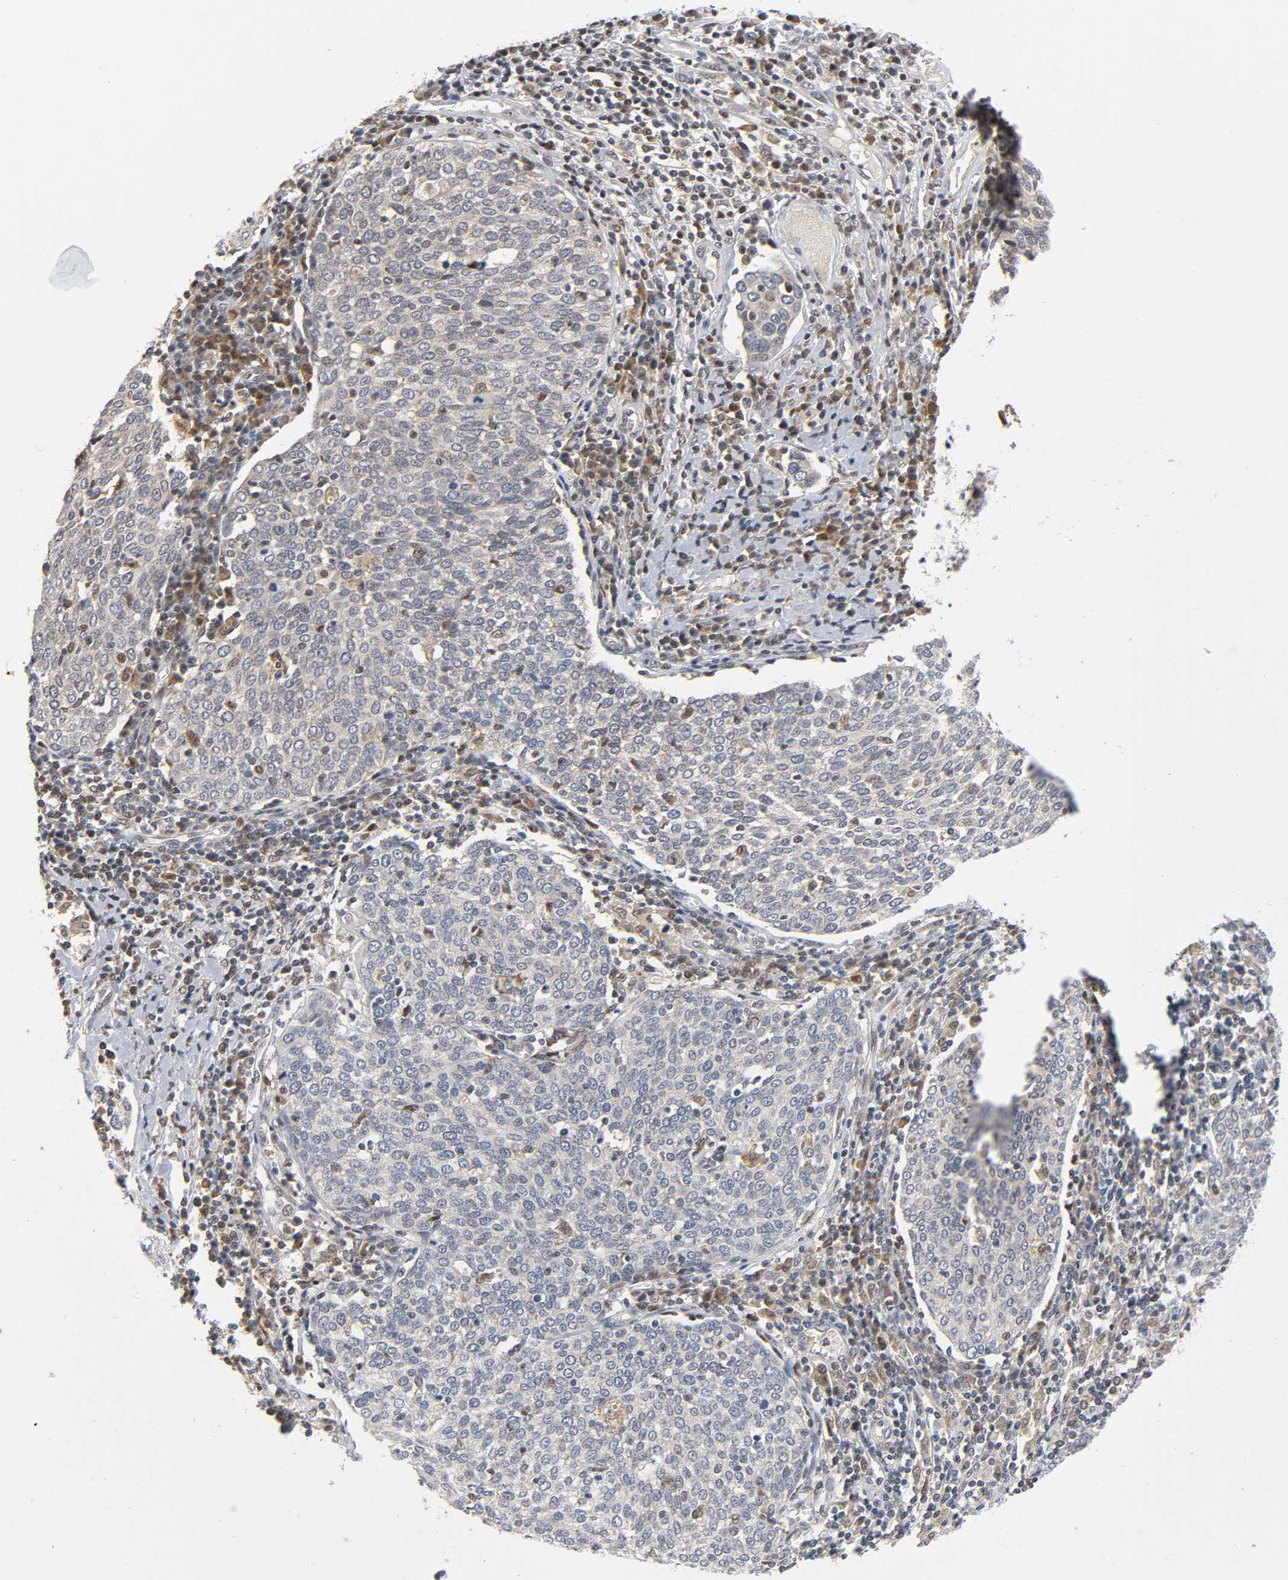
{"staining": {"intensity": "negative", "quantity": "none", "location": "none"}, "tissue": "cervical cancer", "cell_type": "Tumor cells", "image_type": "cancer", "snomed": [{"axis": "morphology", "description": "Squamous cell carcinoma, NOS"}, {"axis": "topography", "description": "Cervix"}], "caption": "This image is of cervical cancer stained with immunohistochemistry to label a protein in brown with the nuclei are counter-stained blue. There is no expression in tumor cells.", "gene": "KAT2B", "patient": {"sex": "female", "age": 40}}